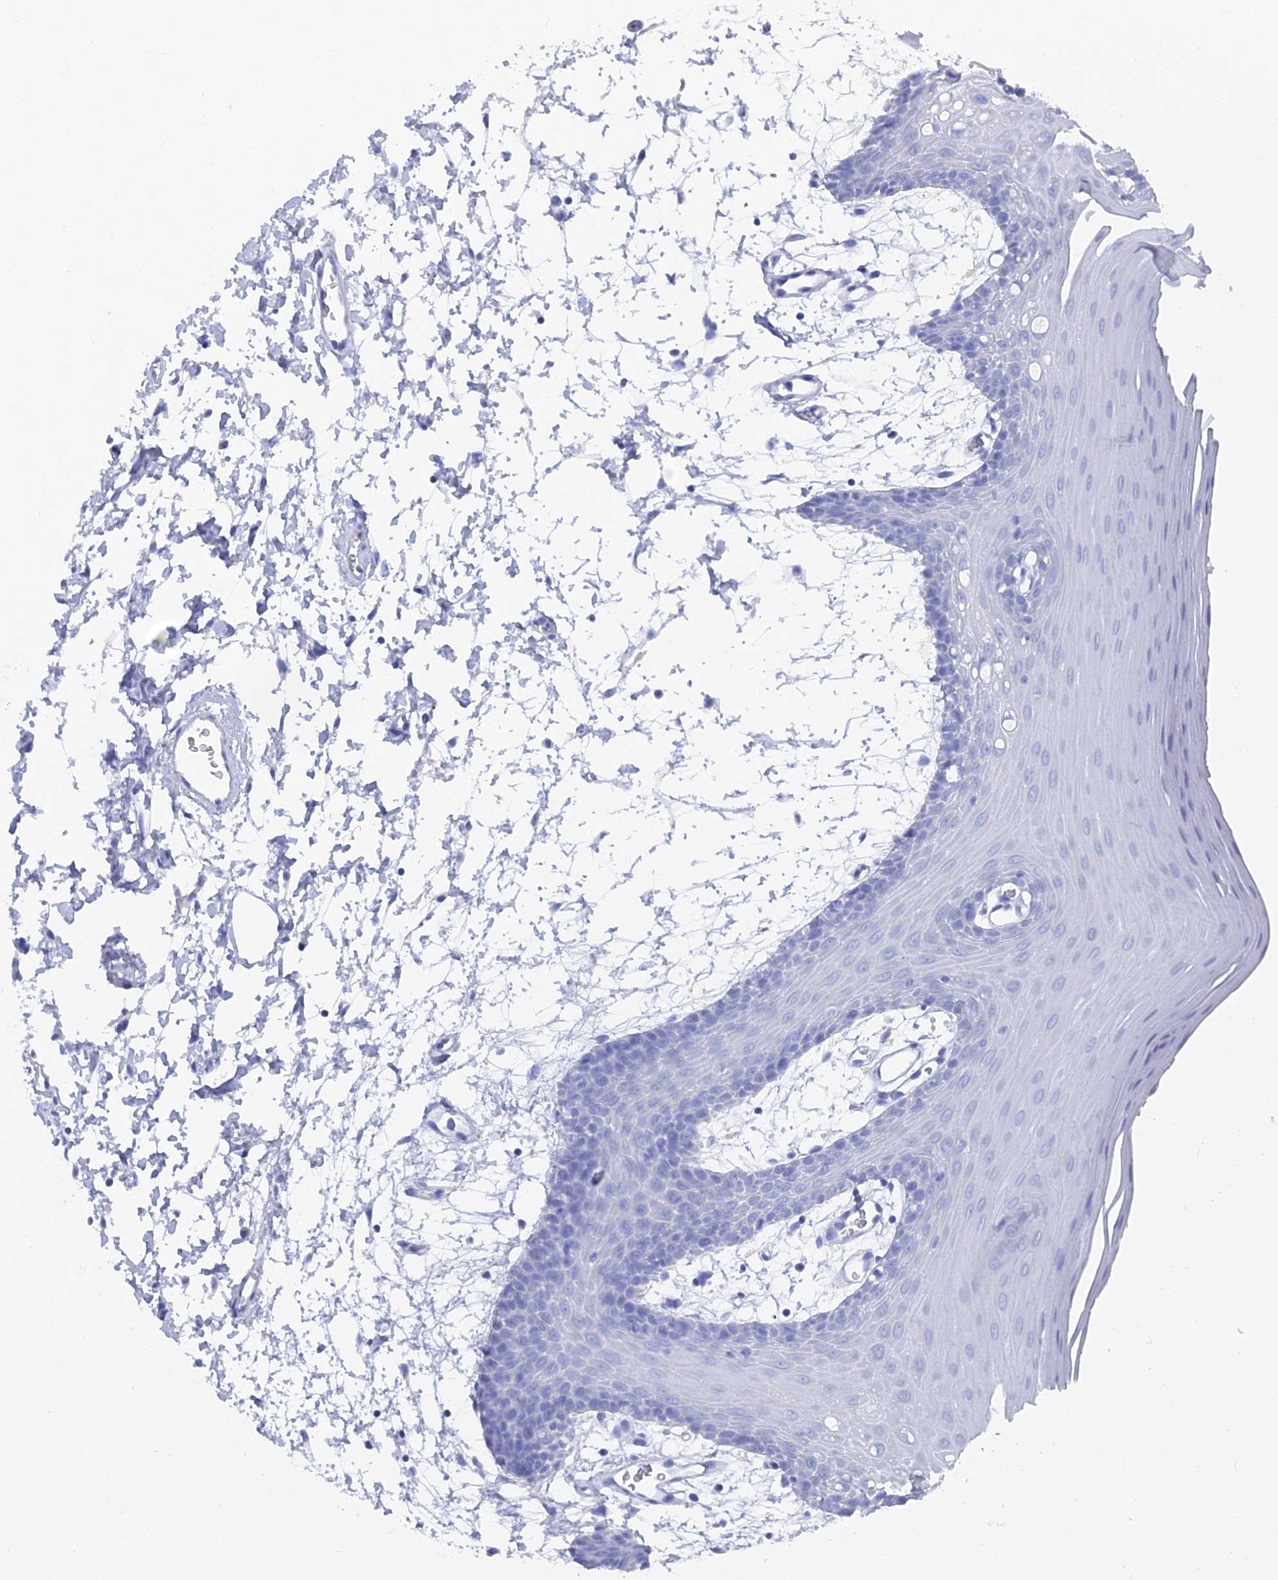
{"staining": {"intensity": "negative", "quantity": "none", "location": "none"}, "tissue": "oral mucosa", "cell_type": "Squamous epithelial cells", "image_type": "normal", "snomed": [{"axis": "morphology", "description": "Normal tissue, NOS"}, {"axis": "topography", "description": "Skeletal muscle"}, {"axis": "topography", "description": "Oral tissue"}, {"axis": "topography", "description": "Salivary gland"}, {"axis": "topography", "description": "Peripheral nerve tissue"}], "caption": "IHC of unremarkable oral mucosa reveals no expression in squamous epithelial cells.", "gene": "ENPP3", "patient": {"sex": "male", "age": 54}}